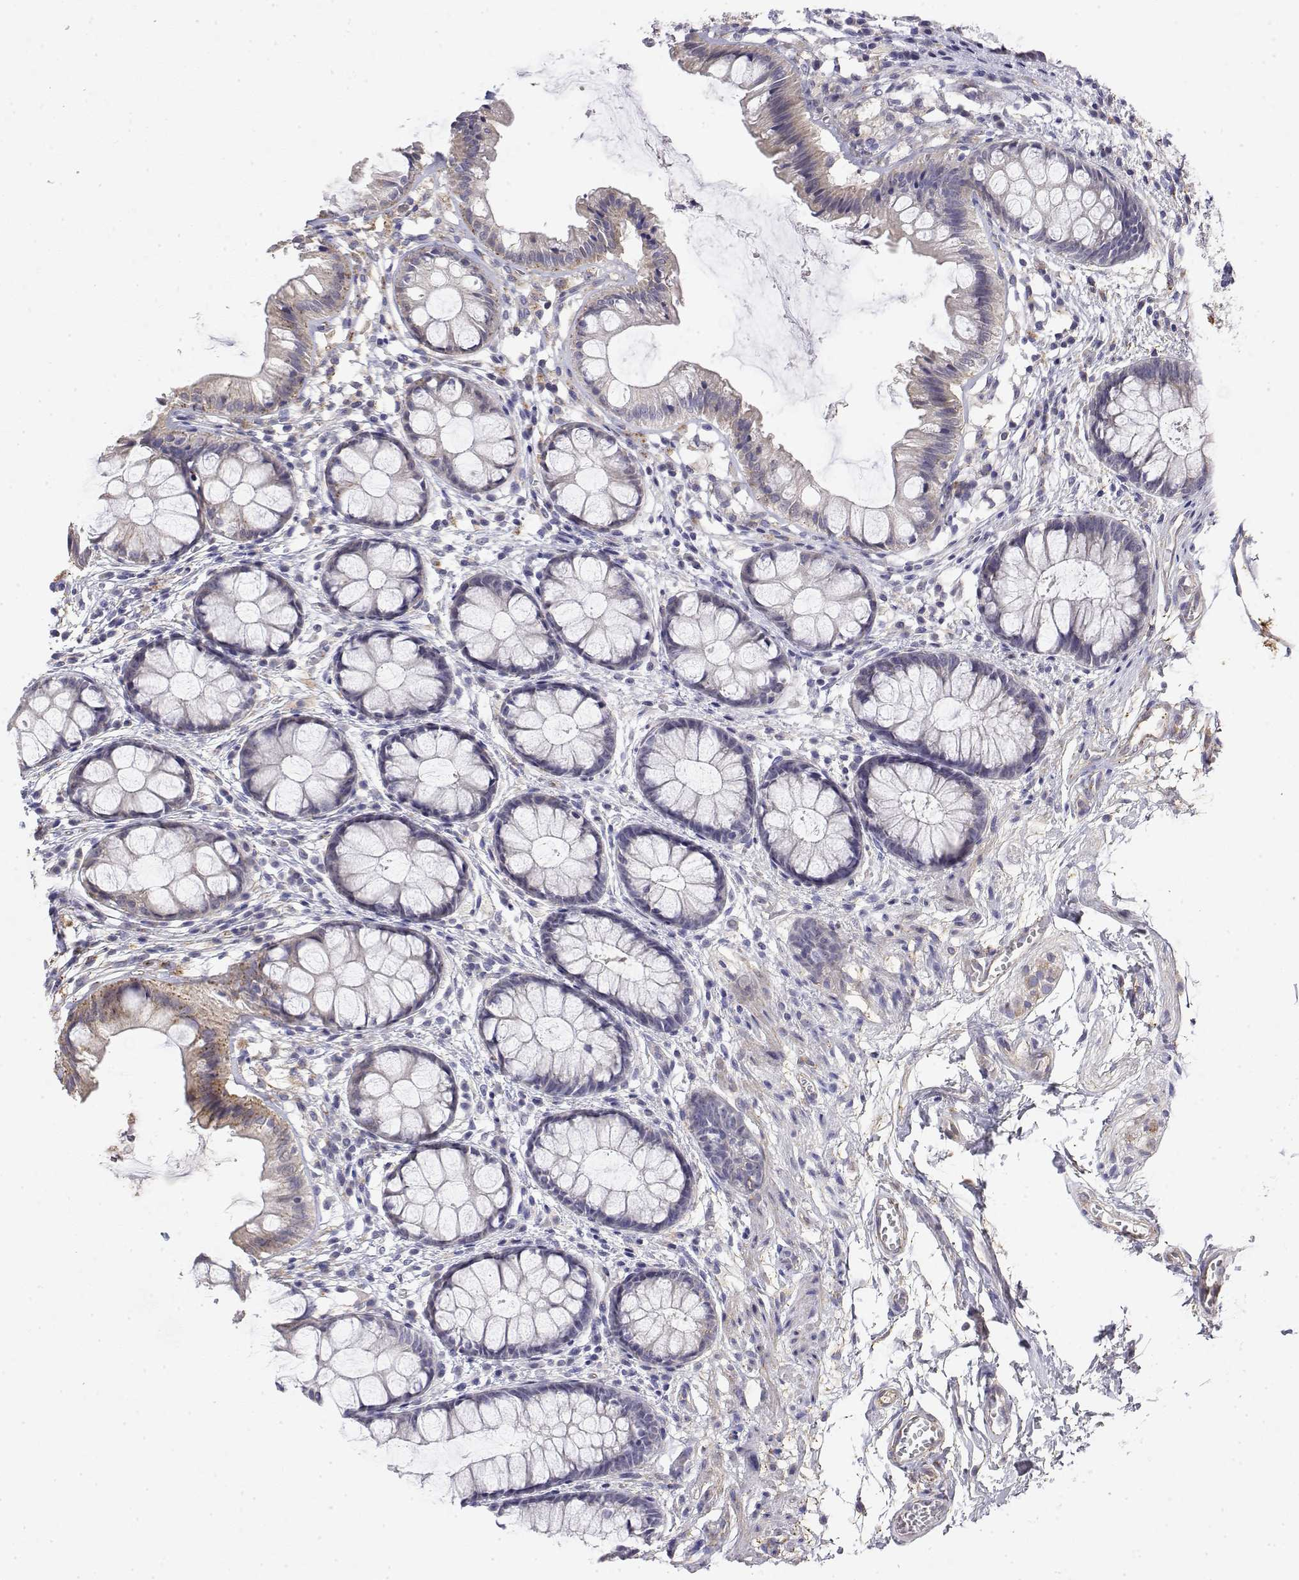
{"staining": {"intensity": "negative", "quantity": "none", "location": "none"}, "tissue": "rectum", "cell_type": "Glandular cells", "image_type": "normal", "snomed": [{"axis": "morphology", "description": "Normal tissue, NOS"}, {"axis": "topography", "description": "Rectum"}], "caption": "Immunohistochemistry (IHC) of benign human rectum shows no positivity in glandular cells.", "gene": "GGACT", "patient": {"sex": "female", "age": 62}}